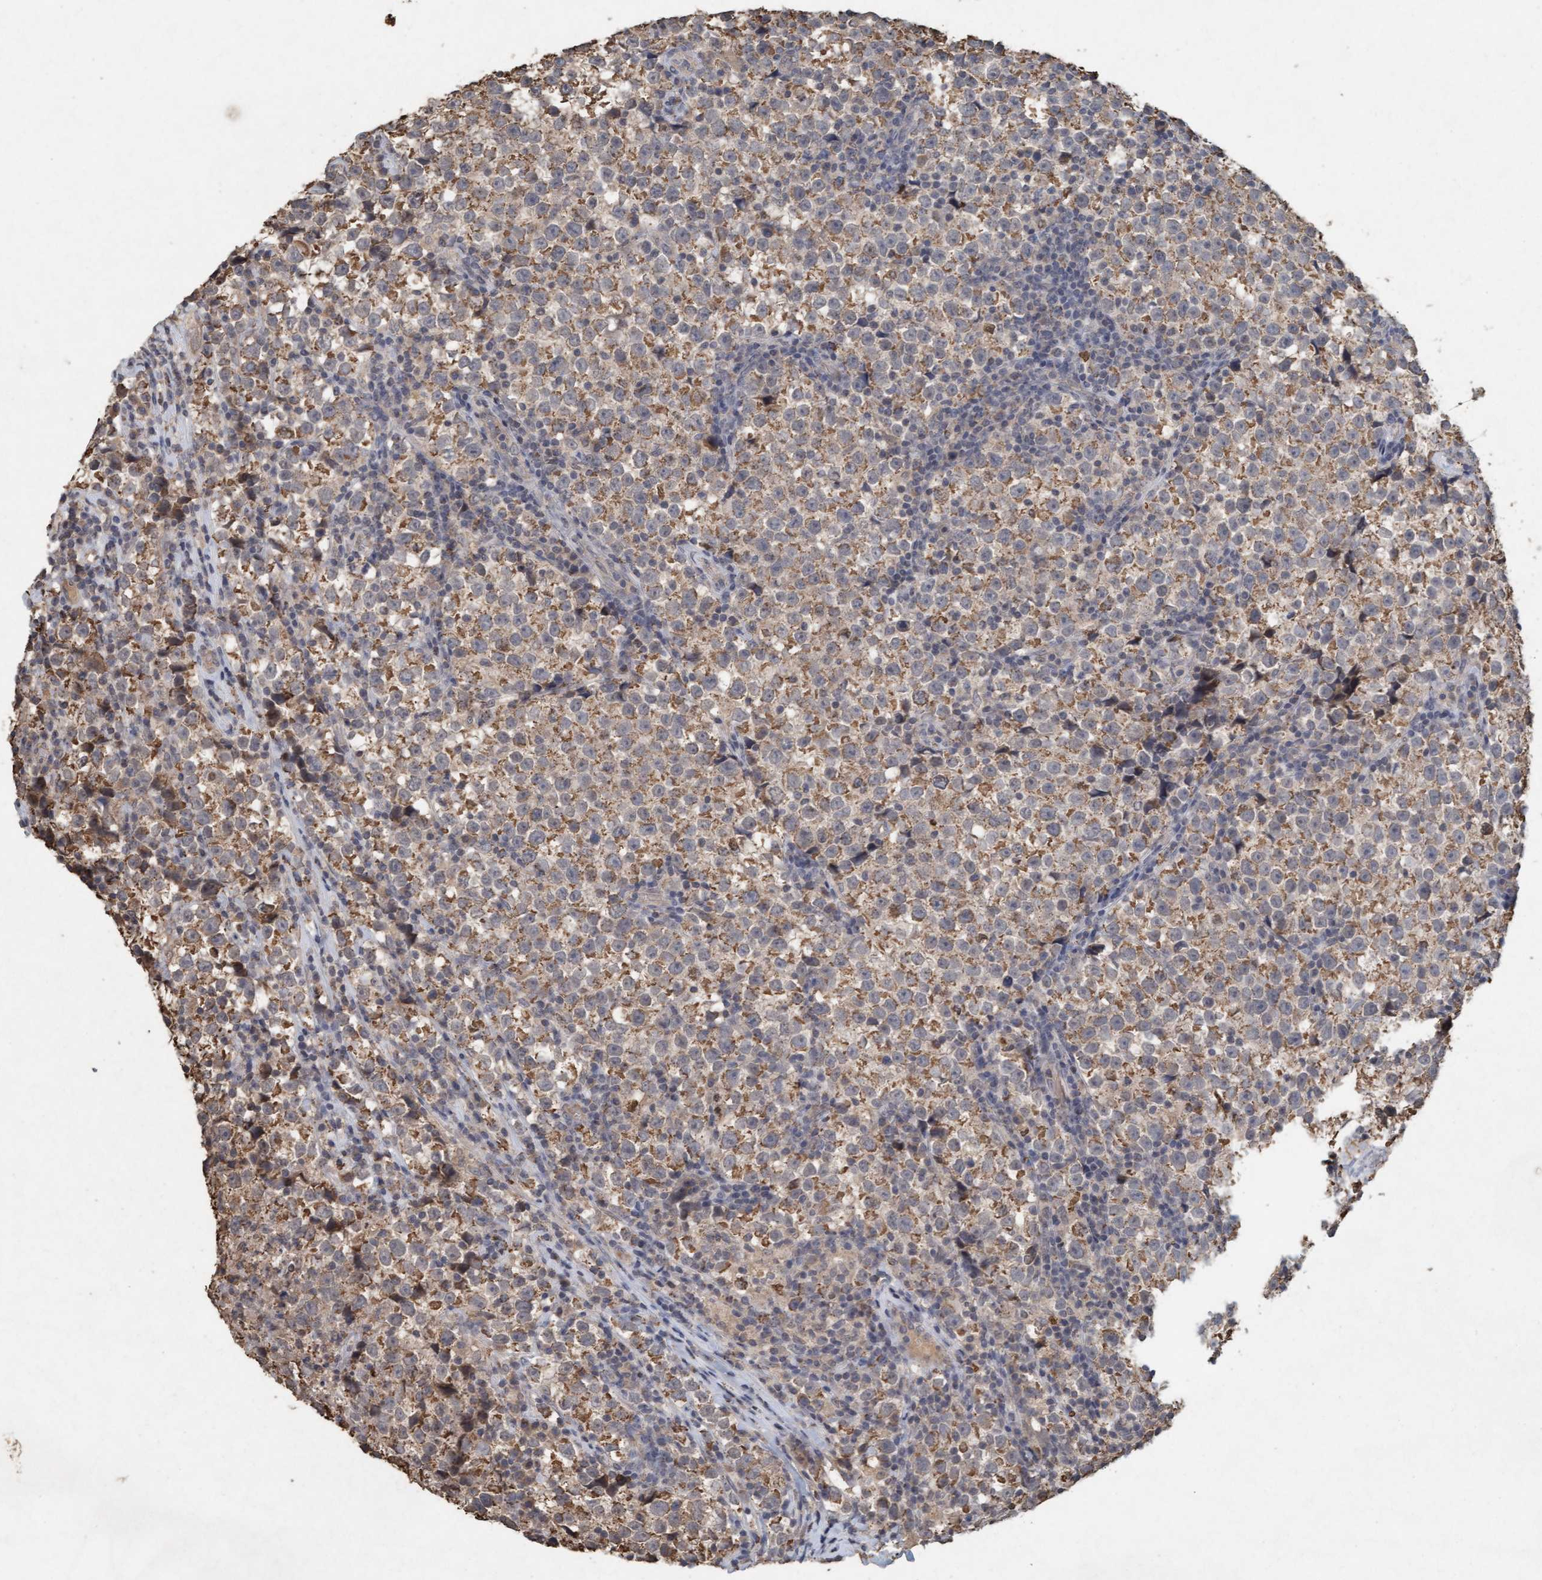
{"staining": {"intensity": "weak", "quantity": ">75%", "location": "cytoplasmic/membranous"}, "tissue": "testis cancer", "cell_type": "Tumor cells", "image_type": "cancer", "snomed": [{"axis": "morphology", "description": "Normal tissue, NOS"}, {"axis": "morphology", "description": "Seminoma, NOS"}, {"axis": "topography", "description": "Testis"}], "caption": "IHC micrograph of human testis seminoma stained for a protein (brown), which displays low levels of weak cytoplasmic/membranous staining in about >75% of tumor cells.", "gene": "VSIG8", "patient": {"sex": "male", "age": 43}}